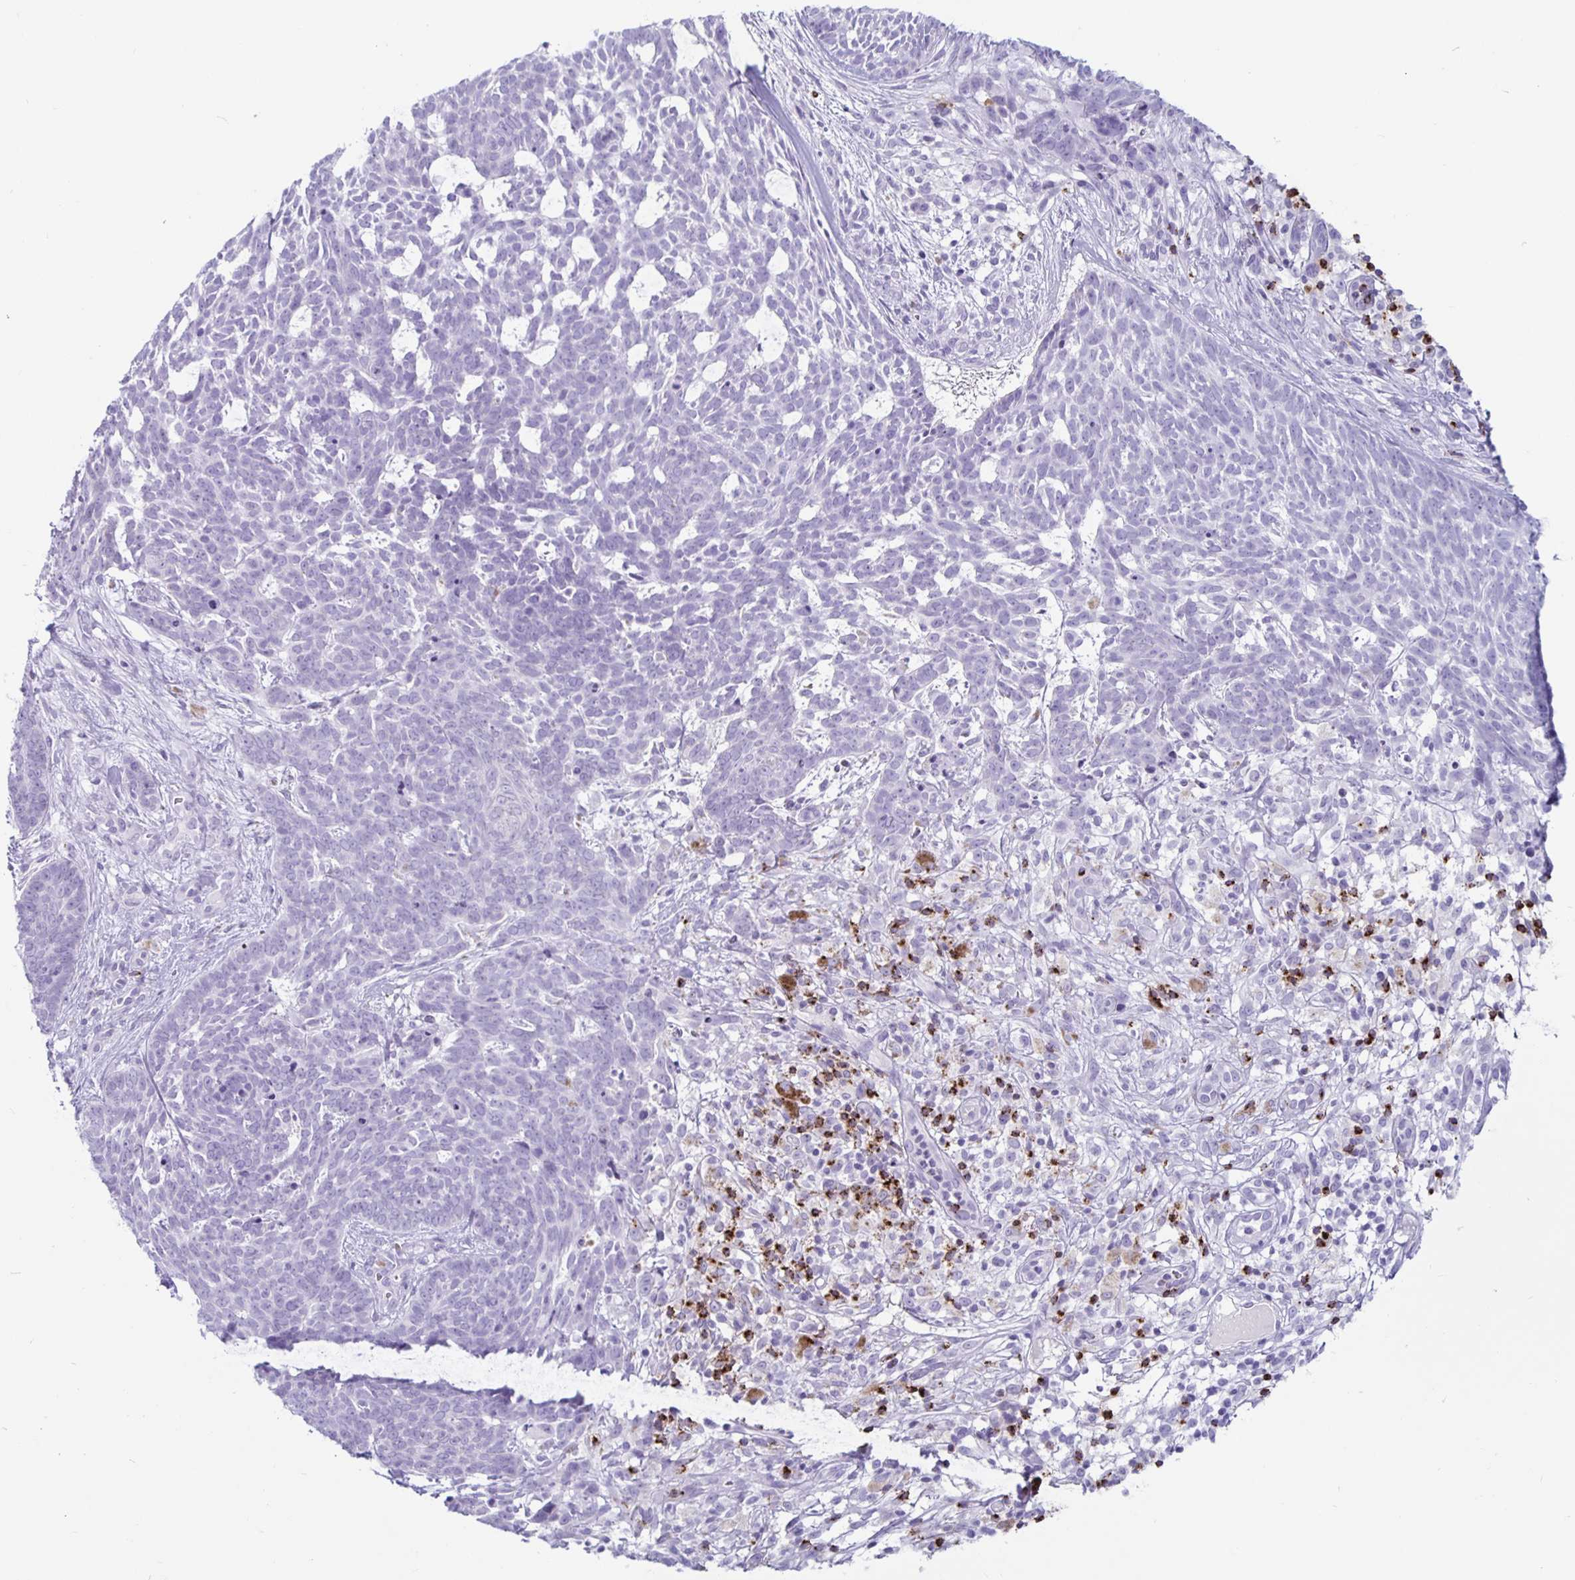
{"staining": {"intensity": "negative", "quantity": "none", "location": "none"}, "tissue": "skin cancer", "cell_type": "Tumor cells", "image_type": "cancer", "snomed": [{"axis": "morphology", "description": "Basal cell carcinoma"}, {"axis": "topography", "description": "Skin"}], "caption": "A photomicrograph of basal cell carcinoma (skin) stained for a protein displays no brown staining in tumor cells. (DAB immunohistochemistry (IHC) visualized using brightfield microscopy, high magnification).", "gene": "GZMK", "patient": {"sex": "female", "age": 78}}